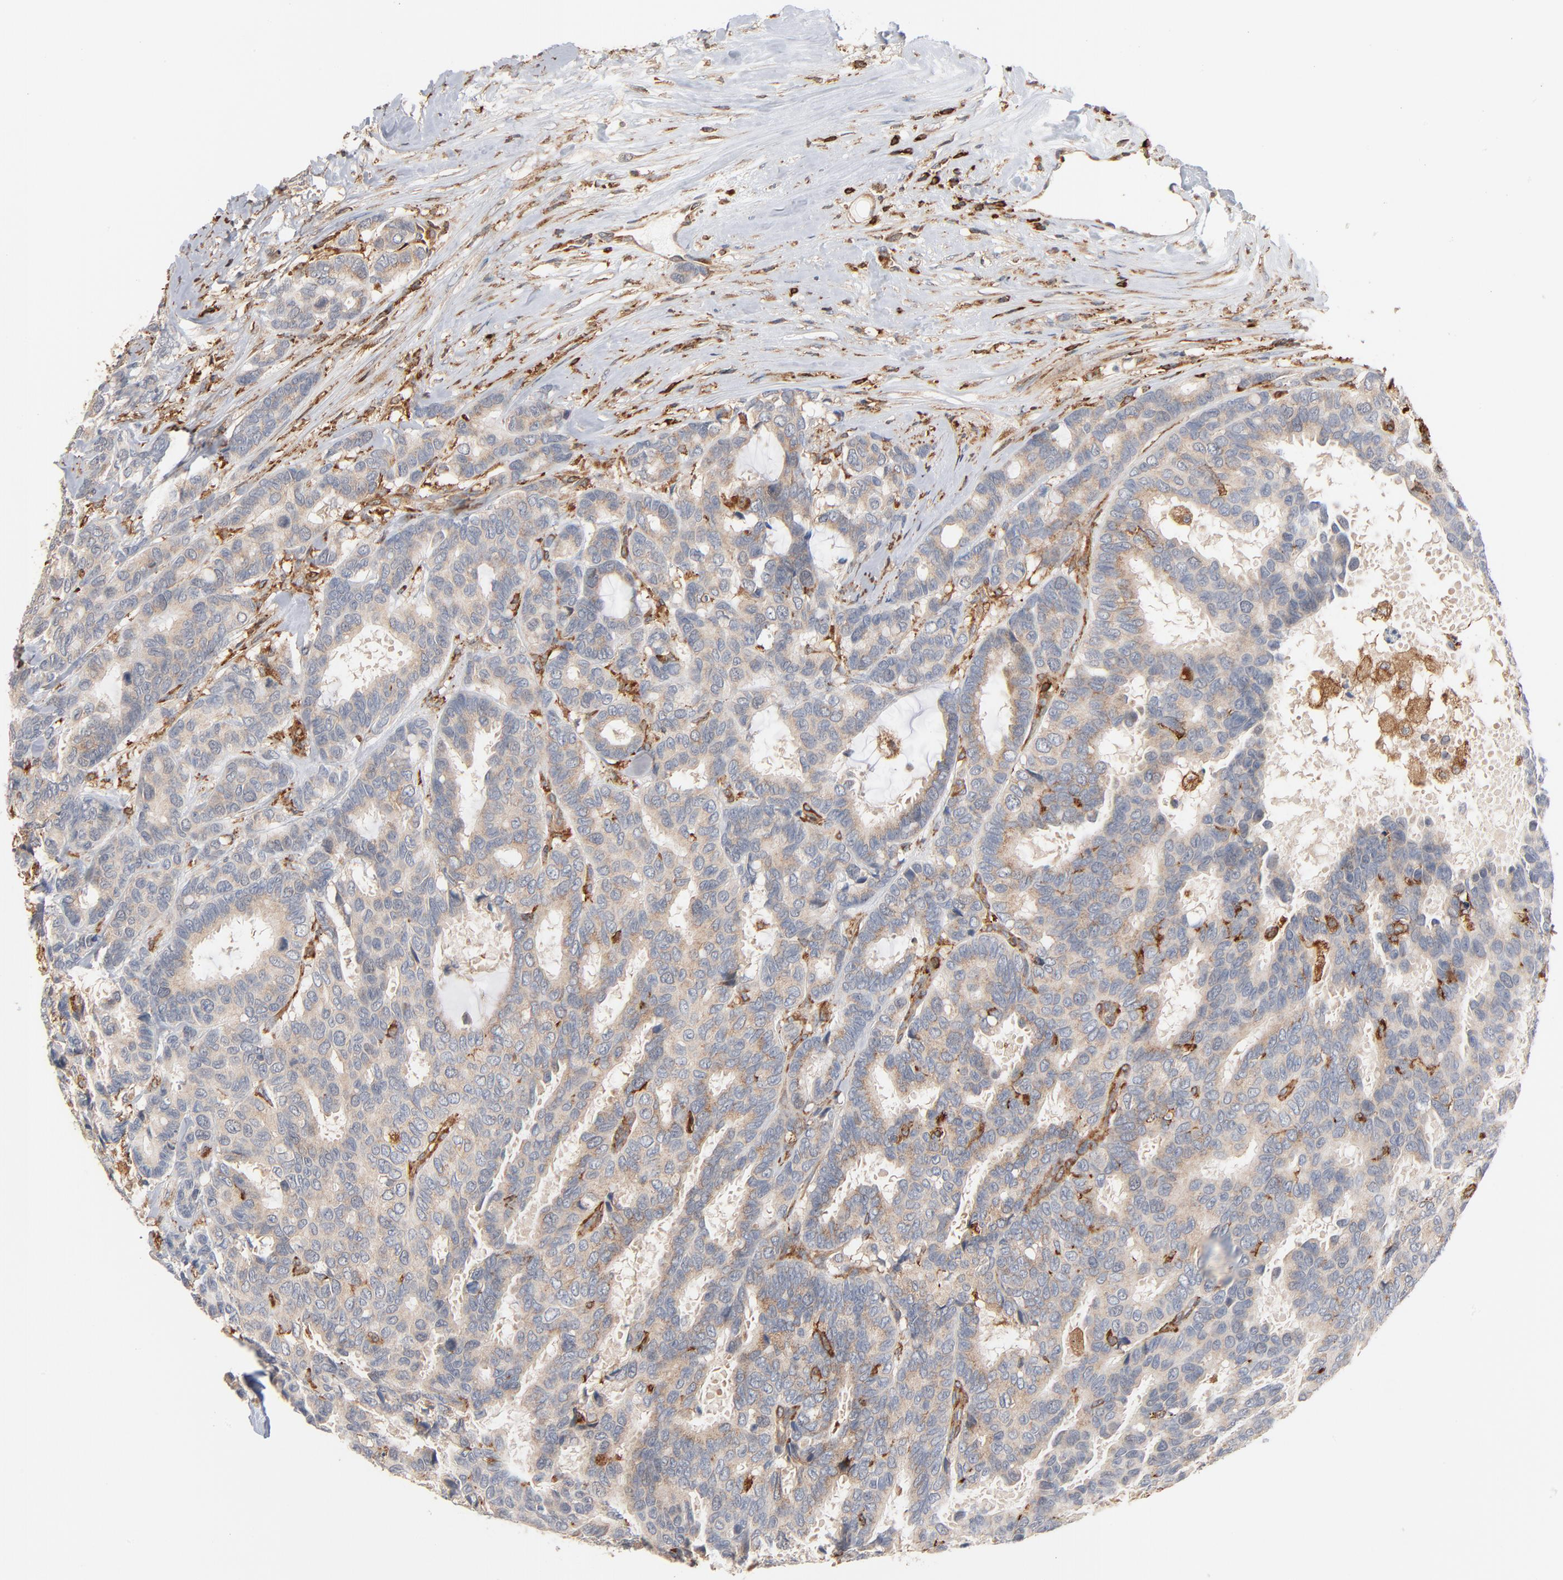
{"staining": {"intensity": "weak", "quantity": ">75%", "location": "cytoplasmic/membranous"}, "tissue": "breast cancer", "cell_type": "Tumor cells", "image_type": "cancer", "snomed": [{"axis": "morphology", "description": "Duct carcinoma"}, {"axis": "topography", "description": "Breast"}], "caption": "DAB immunohistochemical staining of human breast cancer (invasive ductal carcinoma) exhibits weak cytoplasmic/membranous protein staining in approximately >75% of tumor cells.", "gene": "SH3KBP1", "patient": {"sex": "female", "age": 87}}